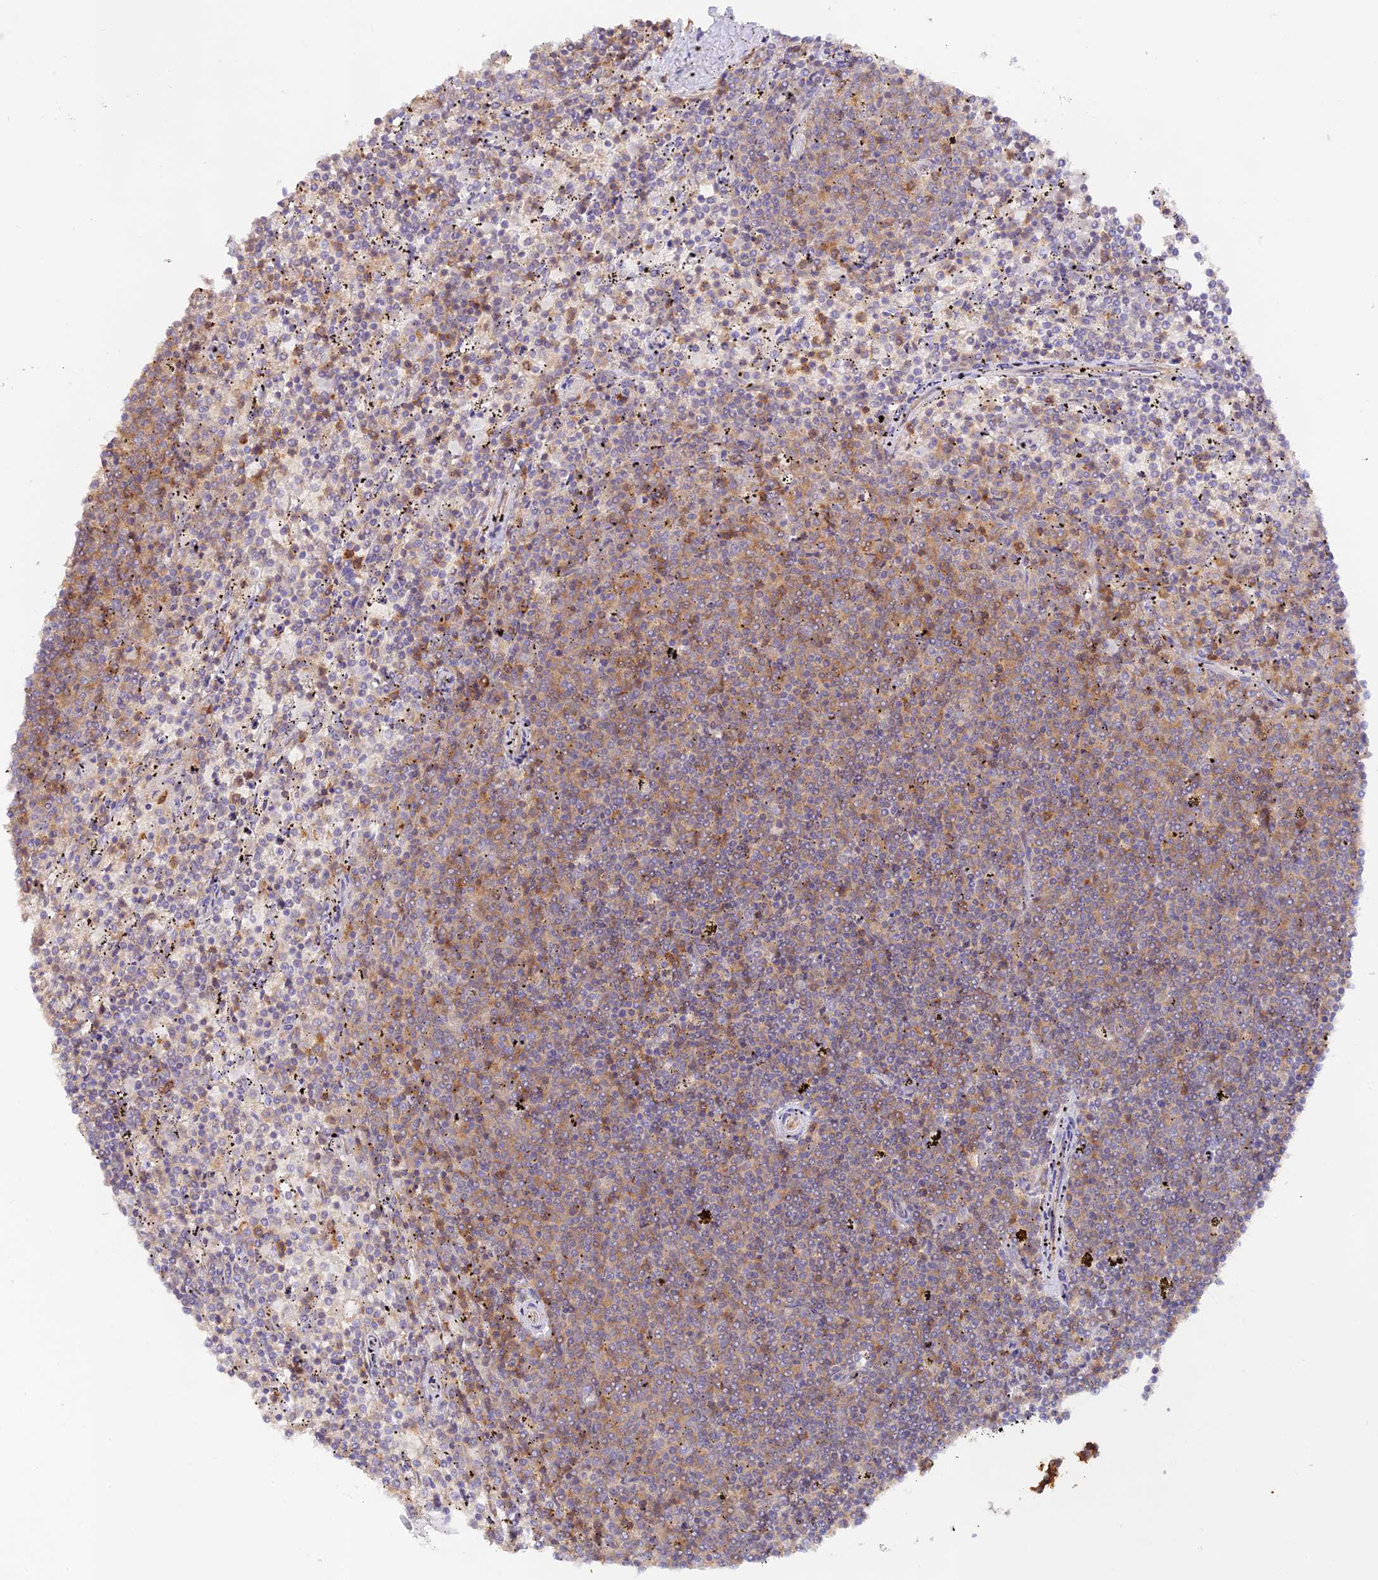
{"staining": {"intensity": "negative", "quantity": "none", "location": "none"}, "tissue": "lymphoma", "cell_type": "Tumor cells", "image_type": "cancer", "snomed": [{"axis": "morphology", "description": "Malignant lymphoma, non-Hodgkin's type, Low grade"}, {"axis": "topography", "description": "Spleen"}], "caption": "A photomicrograph of human lymphoma is negative for staining in tumor cells.", "gene": "DENND1C", "patient": {"sex": "female", "age": 50}}